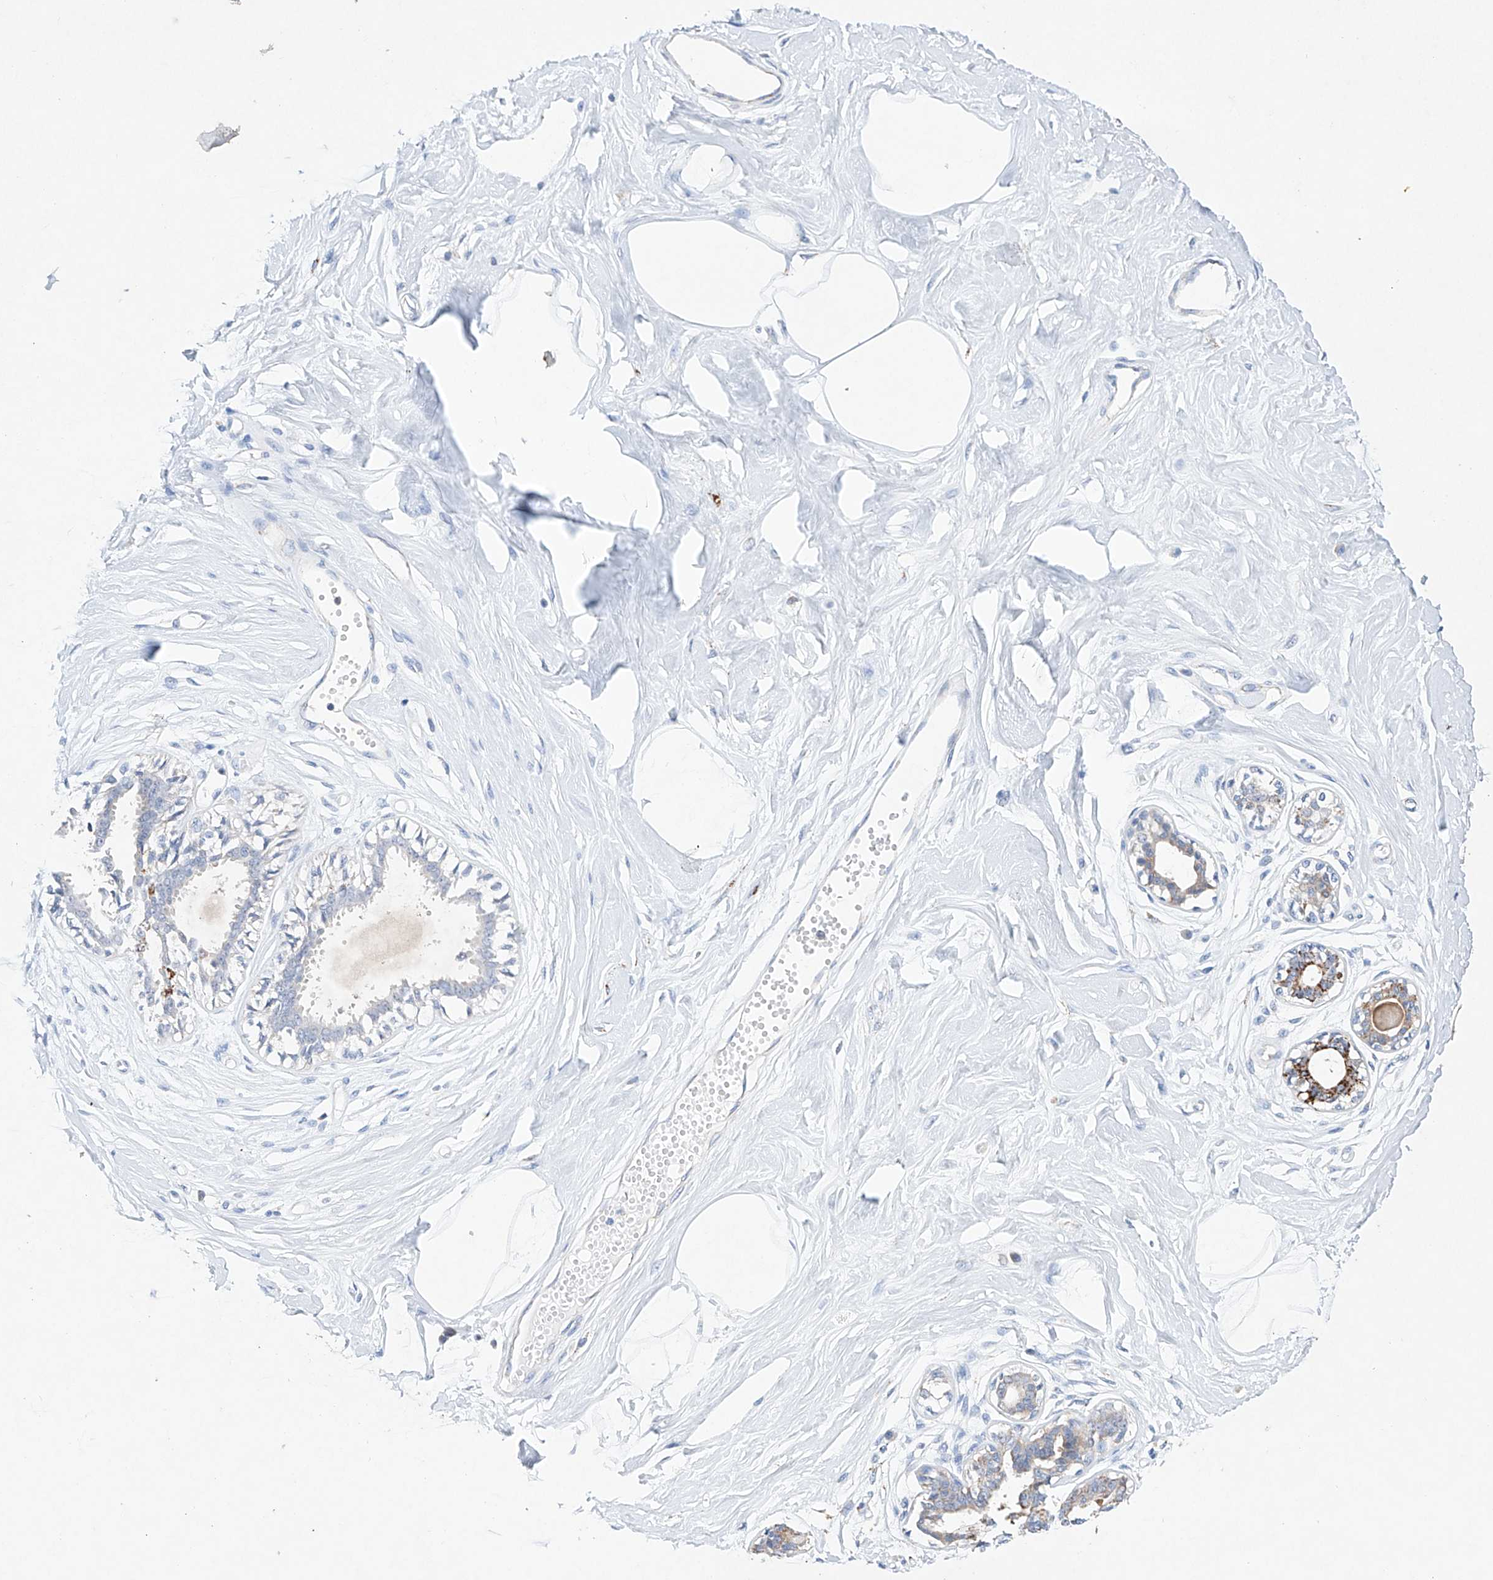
{"staining": {"intensity": "negative", "quantity": "none", "location": "none"}, "tissue": "breast", "cell_type": "Adipocytes", "image_type": "normal", "snomed": [{"axis": "morphology", "description": "Normal tissue, NOS"}, {"axis": "topography", "description": "Breast"}], "caption": "High magnification brightfield microscopy of unremarkable breast stained with DAB (brown) and counterstained with hematoxylin (blue): adipocytes show no significant expression. The staining is performed using DAB (3,3'-diaminobenzidine) brown chromogen with nuclei counter-stained in using hematoxylin.", "gene": "NRROS", "patient": {"sex": "female", "age": 45}}